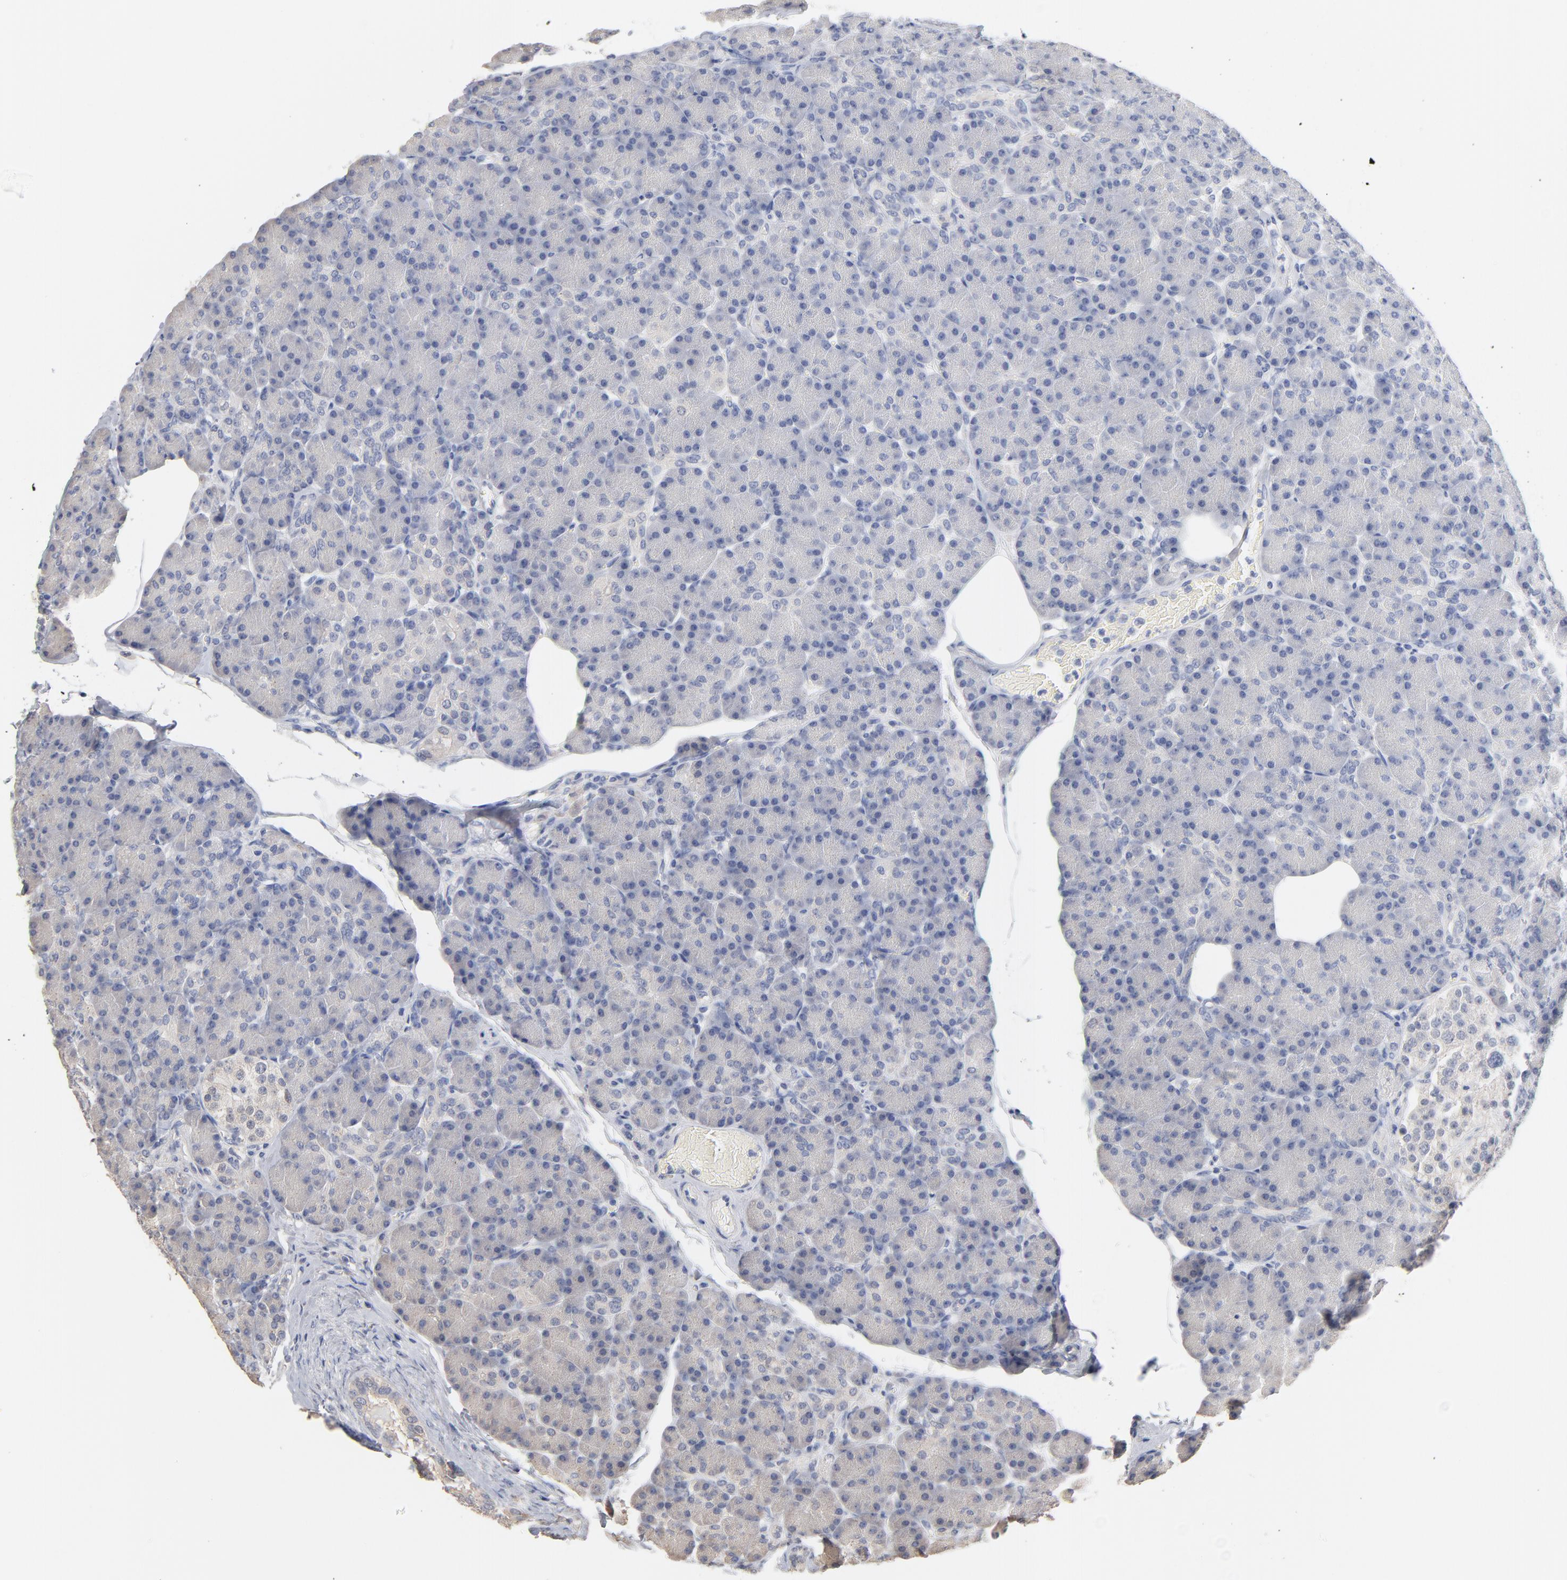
{"staining": {"intensity": "weak", "quantity": ">75%", "location": "cytoplasmic/membranous"}, "tissue": "pancreas", "cell_type": "Exocrine glandular cells", "image_type": "normal", "snomed": [{"axis": "morphology", "description": "Normal tissue, NOS"}, {"axis": "topography", "description": "Pancreas"}], "caption": "Pancreas stained with immunohistochemistry shows weak cytoplasmic/membranous staining in approximately >75% of exocrine glandular cells. Ihc stains the protein of interest in brown and the nuclei are stained blue.", "gene": "DNAL4", "patient": {"sex": "female", "age": 43}}